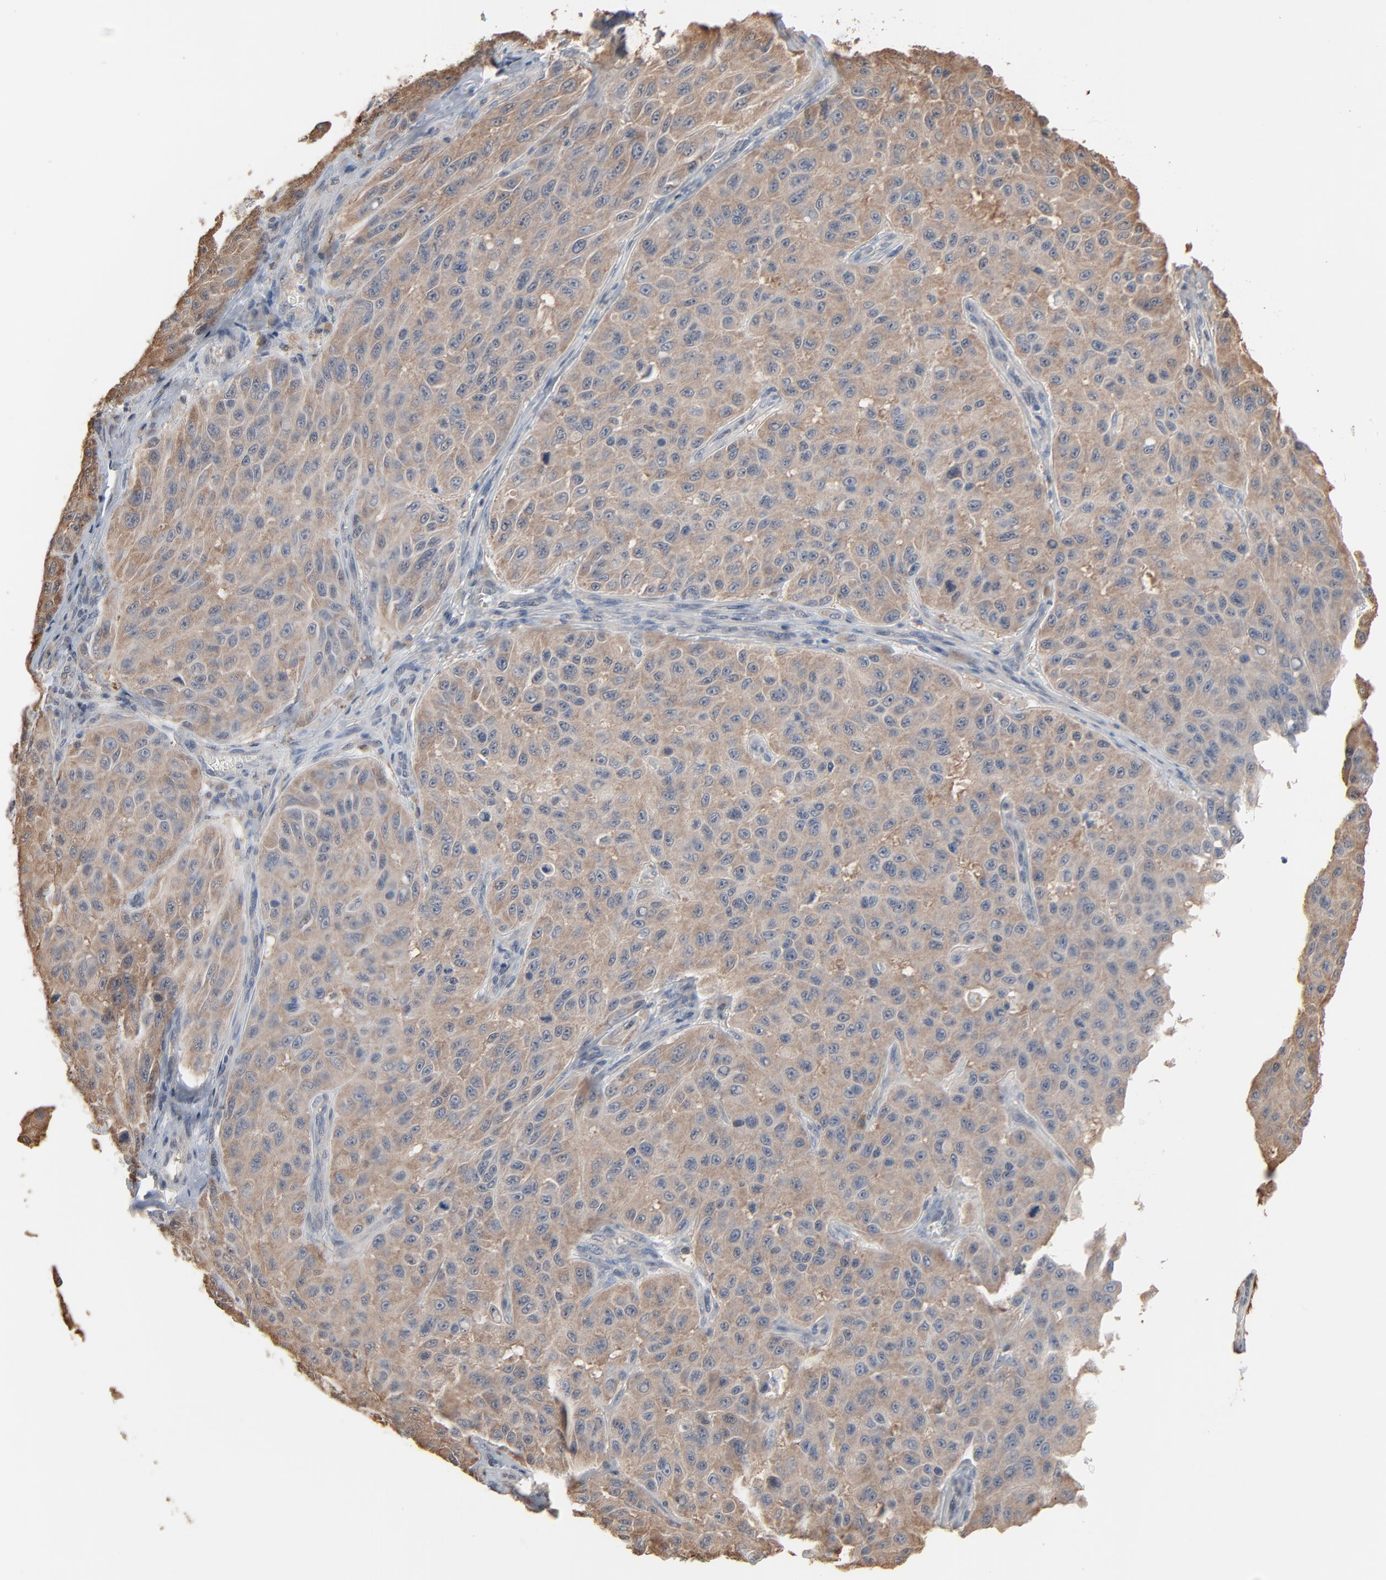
{"staining": {"intensity": "weak", "quantity": ">75%", "location": "cytoplasmic/membranous"}, "tissue": "melanoma", "cell_type": "Tumor cells", "image_type": "cancer", "snomed": [{"axis": "morphology", "description": "Malignant melanoma, NOS"}, {"axis": "topography", "description": "Skin"}], "caption": "Immunohistochemical staining of human malignant melanoma shows low levels of weak cytoplasmic/membranous protein expression in about >75% of tumor cells.", "gene": "CCT5", "patient": {"sex": "male", "age": 30}}